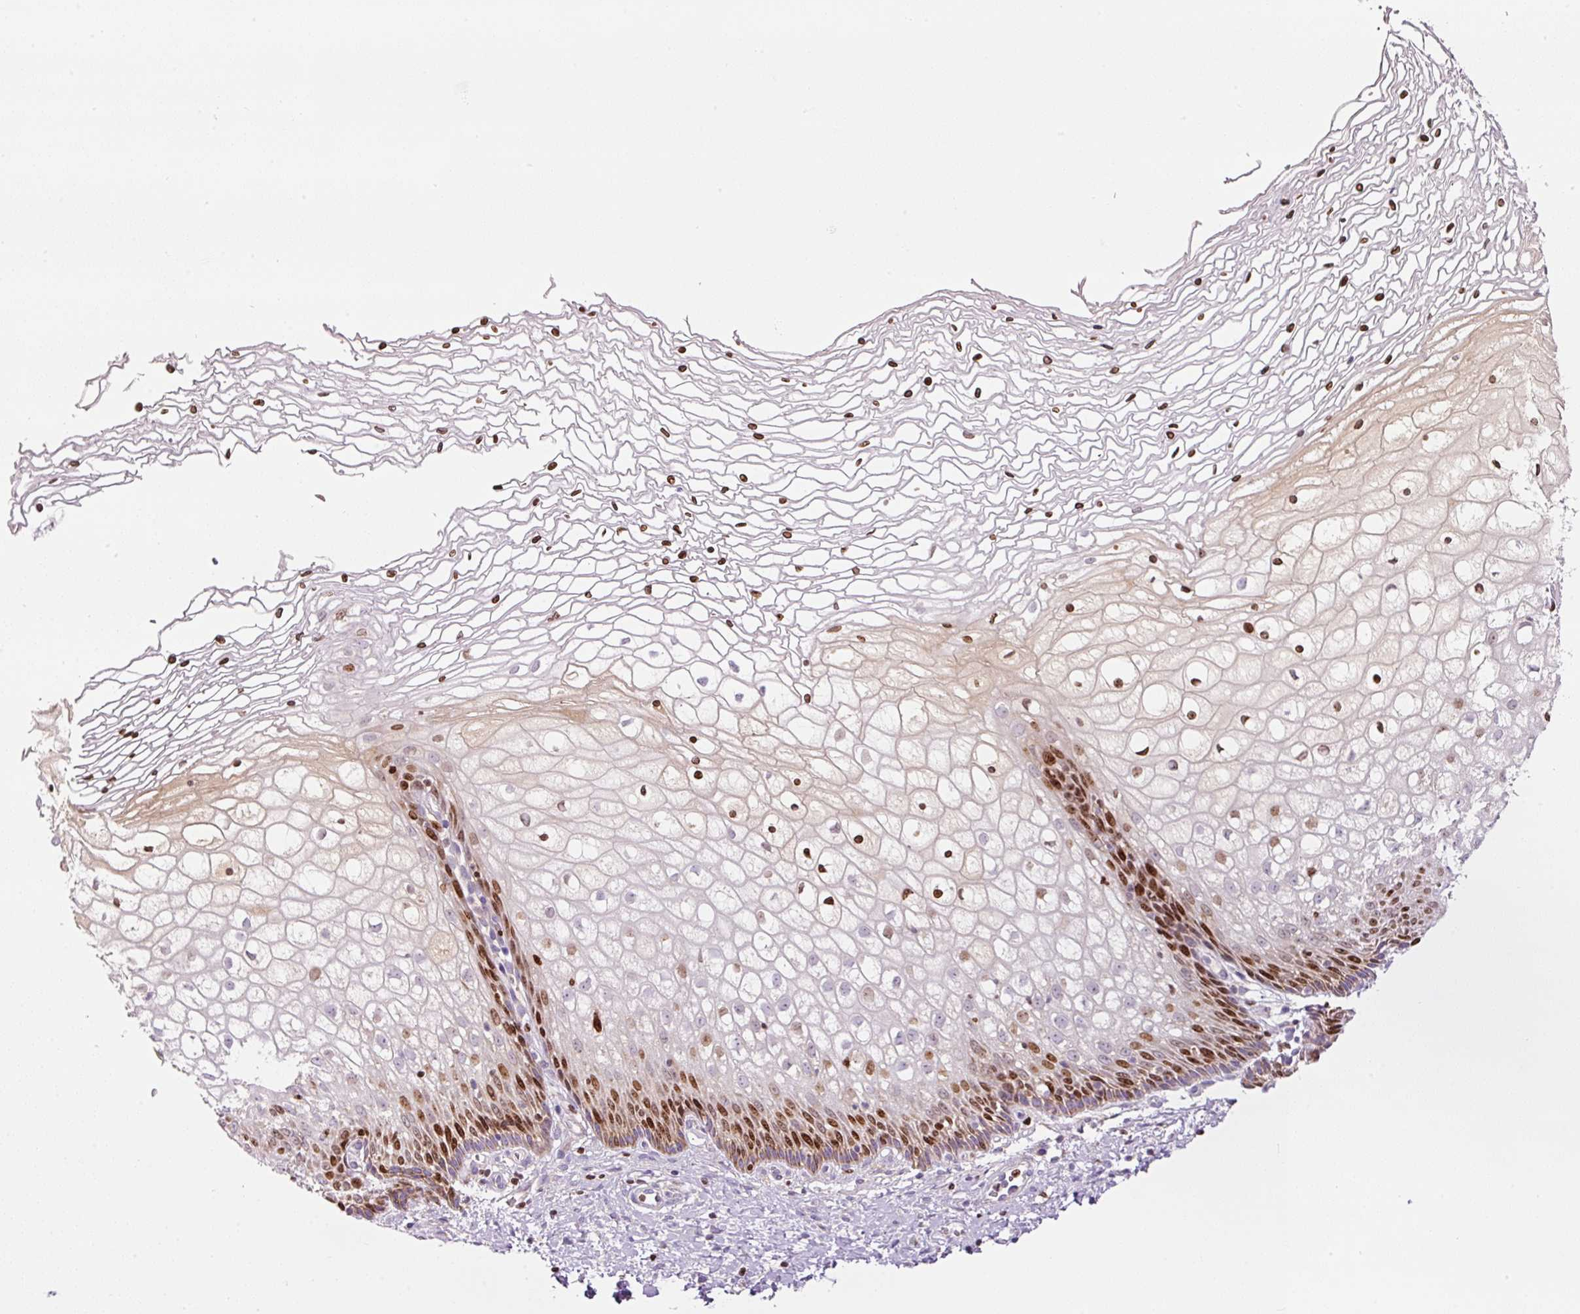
{"staining": {"intensity": "moderate", "quantity": "25%-75%", "location": "cytoplasmic/membranous"}, "tissue": "cervix", "cell_type": "Glandular cells", "image_type": "normal", "snomed": [{"axis": "morphology", "description": "Normal tissue, NOS"}, {"axis": "topography", "description": "Cervix"}], "caption": "Glandular cells exhibit medium levels of moderate cytoplasmic/membranous expression in approximately 25%-75% of cells in benign human cervix.", "gene": "TMEM8B", "patient": {"sex": "female", "age": 36}}